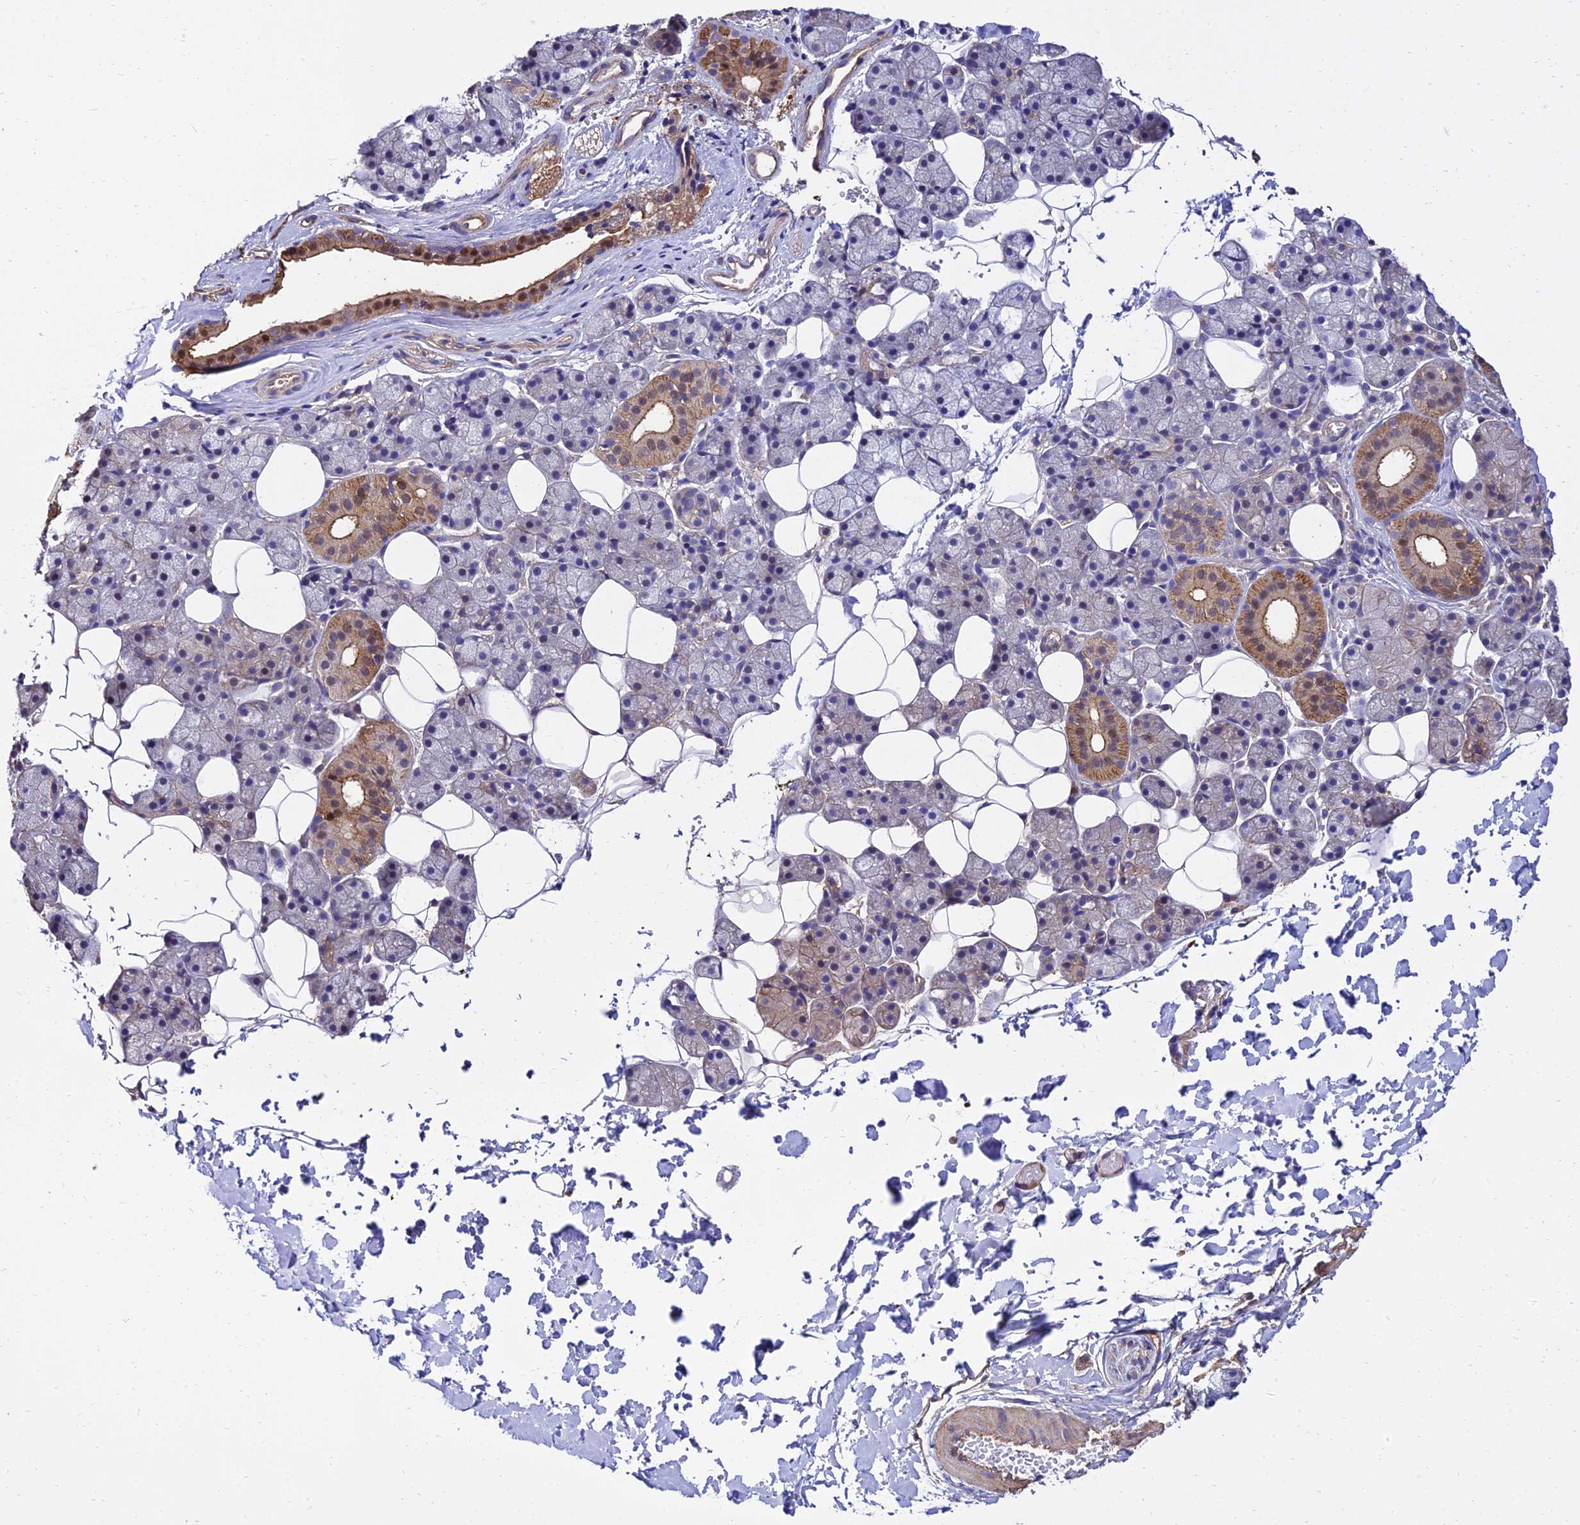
{"staining": {"intensity": "moderate", "quantity": "<25%", "location": "cytoplasmic/membranous,nuclear"}, "tissue": "salivary gland", "cell_type": "Glandular cells", "image_type": "normal", "snomed": [{"axis": "morphology", "description": "Normal tissue, NOS"}, {"axis": "topography", "description": "Salivary gland"}], "caption": "Protein expression analysis of normal salivary gland displays moderate cytoplasmic/membranous,nuclear expression in about <25% of glandular cells.", "gene": "CALM1", "patient": {"sex": "female", "age": 33}}